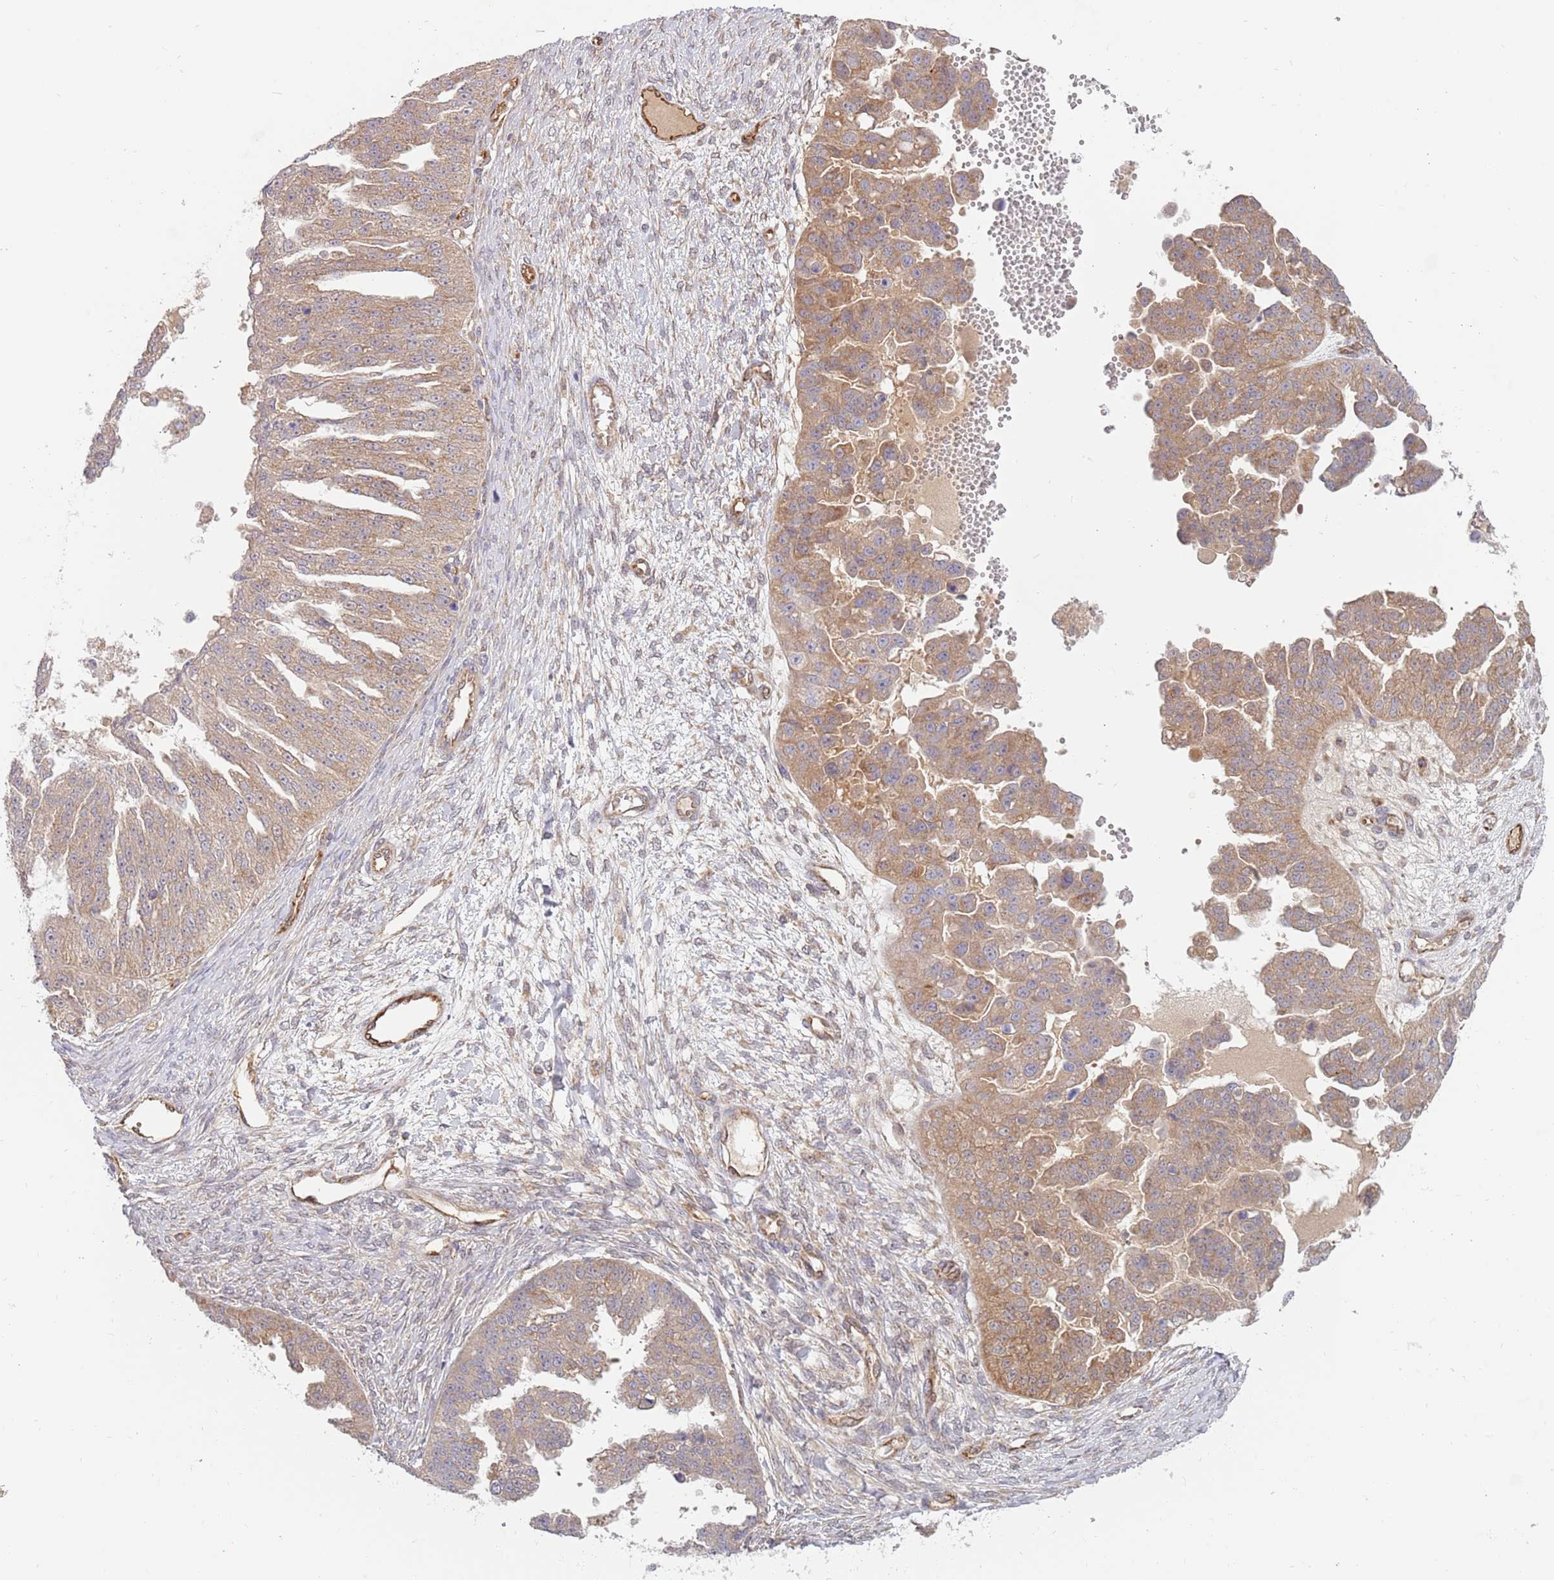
{"staining": {"intensity": "moderate", "quantity": "25%-75%", "location": "cytoplasmic/membranous"}, "tissue": "ovarian cancer", "cell_type": "Tumor cells", "image_type": "cancer", "snomed": [{"axis": "morphology", "description": "Cystadenocarcinoma, serous, NOS"}, {"axis": "topography", "description": "Ovary"}], "caption": "Immunohistochemistry (DAB) staining of ovarian serous cystadenocarcinoma shows moderate cytoplasmic/membranous protein expression in approximately 25%-75% of tumor cells.", "gene": "GUK1", "patient": {"sex": "female", "age": 58}}